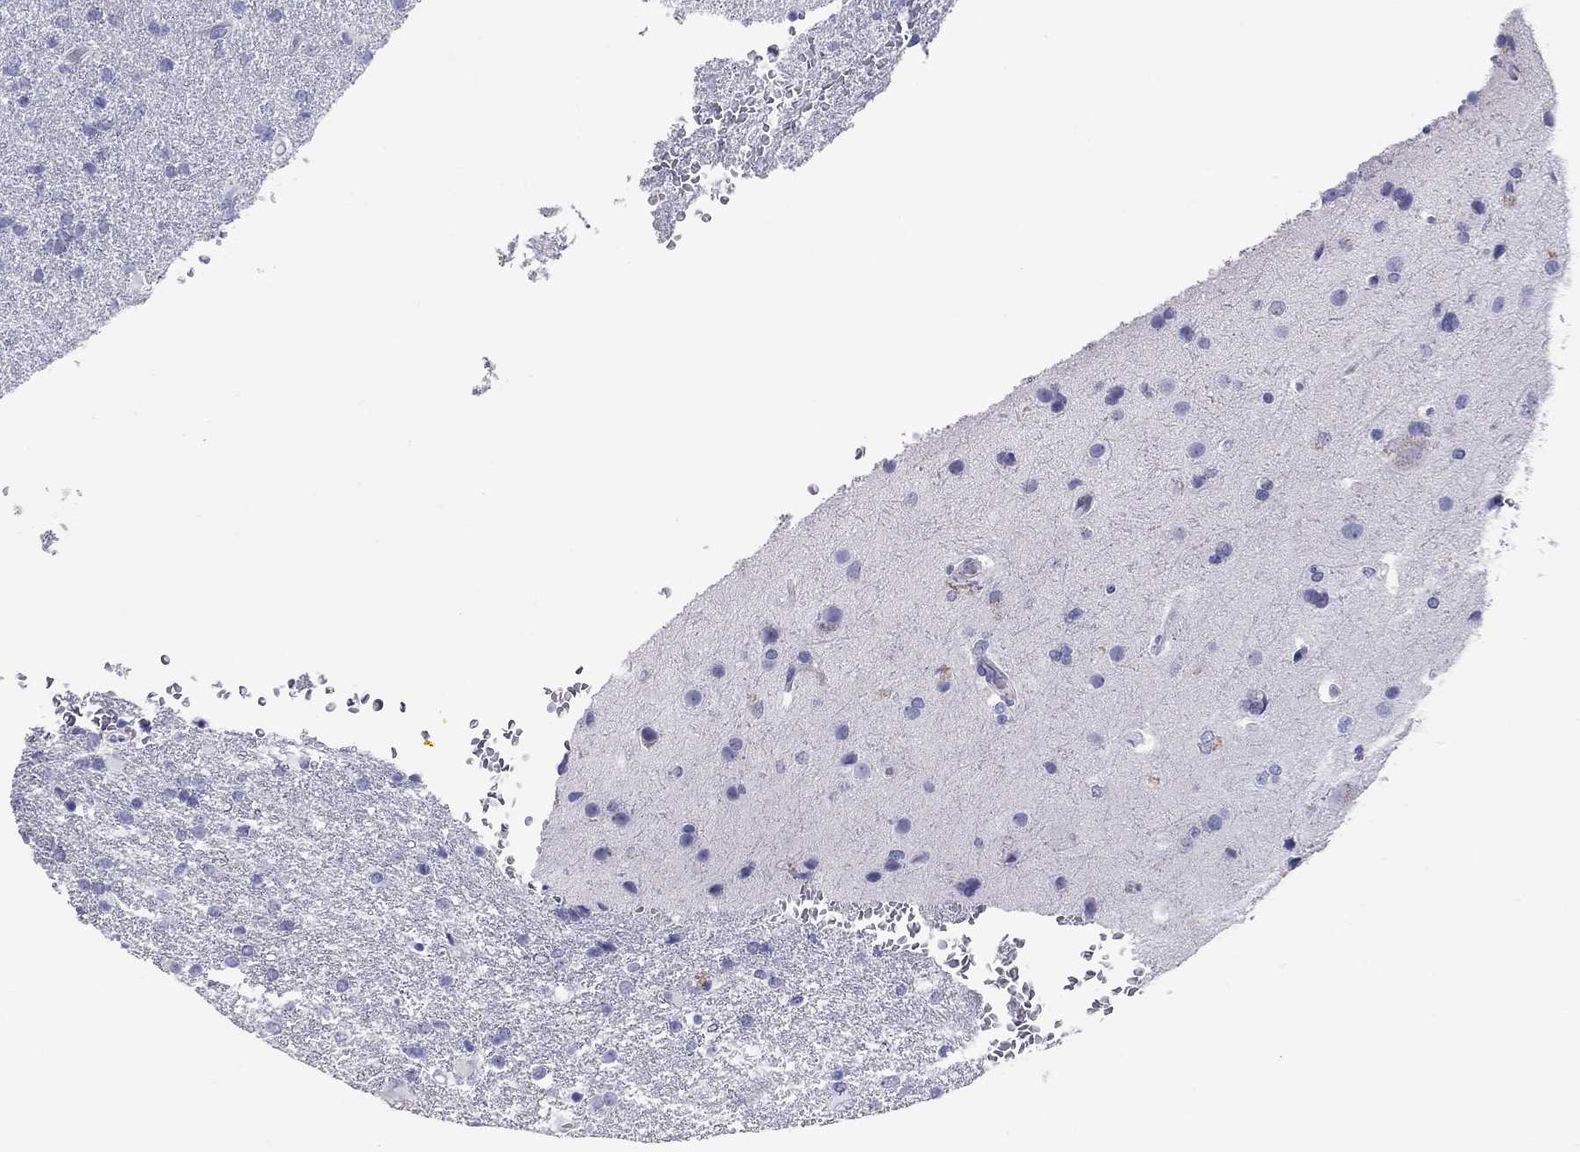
{"staining": {"intensity": "negative", "quantity": "none", "location": "none"}, "tissue": "glioma", "cell_type": "Tumor cells", "image_type": "cancer", "snomed": [{"axis": "morphology", "description": "Glioma, malignant, High grade"}, {"axis": "topography", "description": "Brain"}], "caption": "Immunohistochemical staining of human high-grade glioma (malignant) reveals no significant expression in tumor cells. (Brightfield microscopy of DAB immunohistochemistry (IHC) at high magnification).", "gene": "FSCN3", "patient": {"sex": "male", "age": 68}}